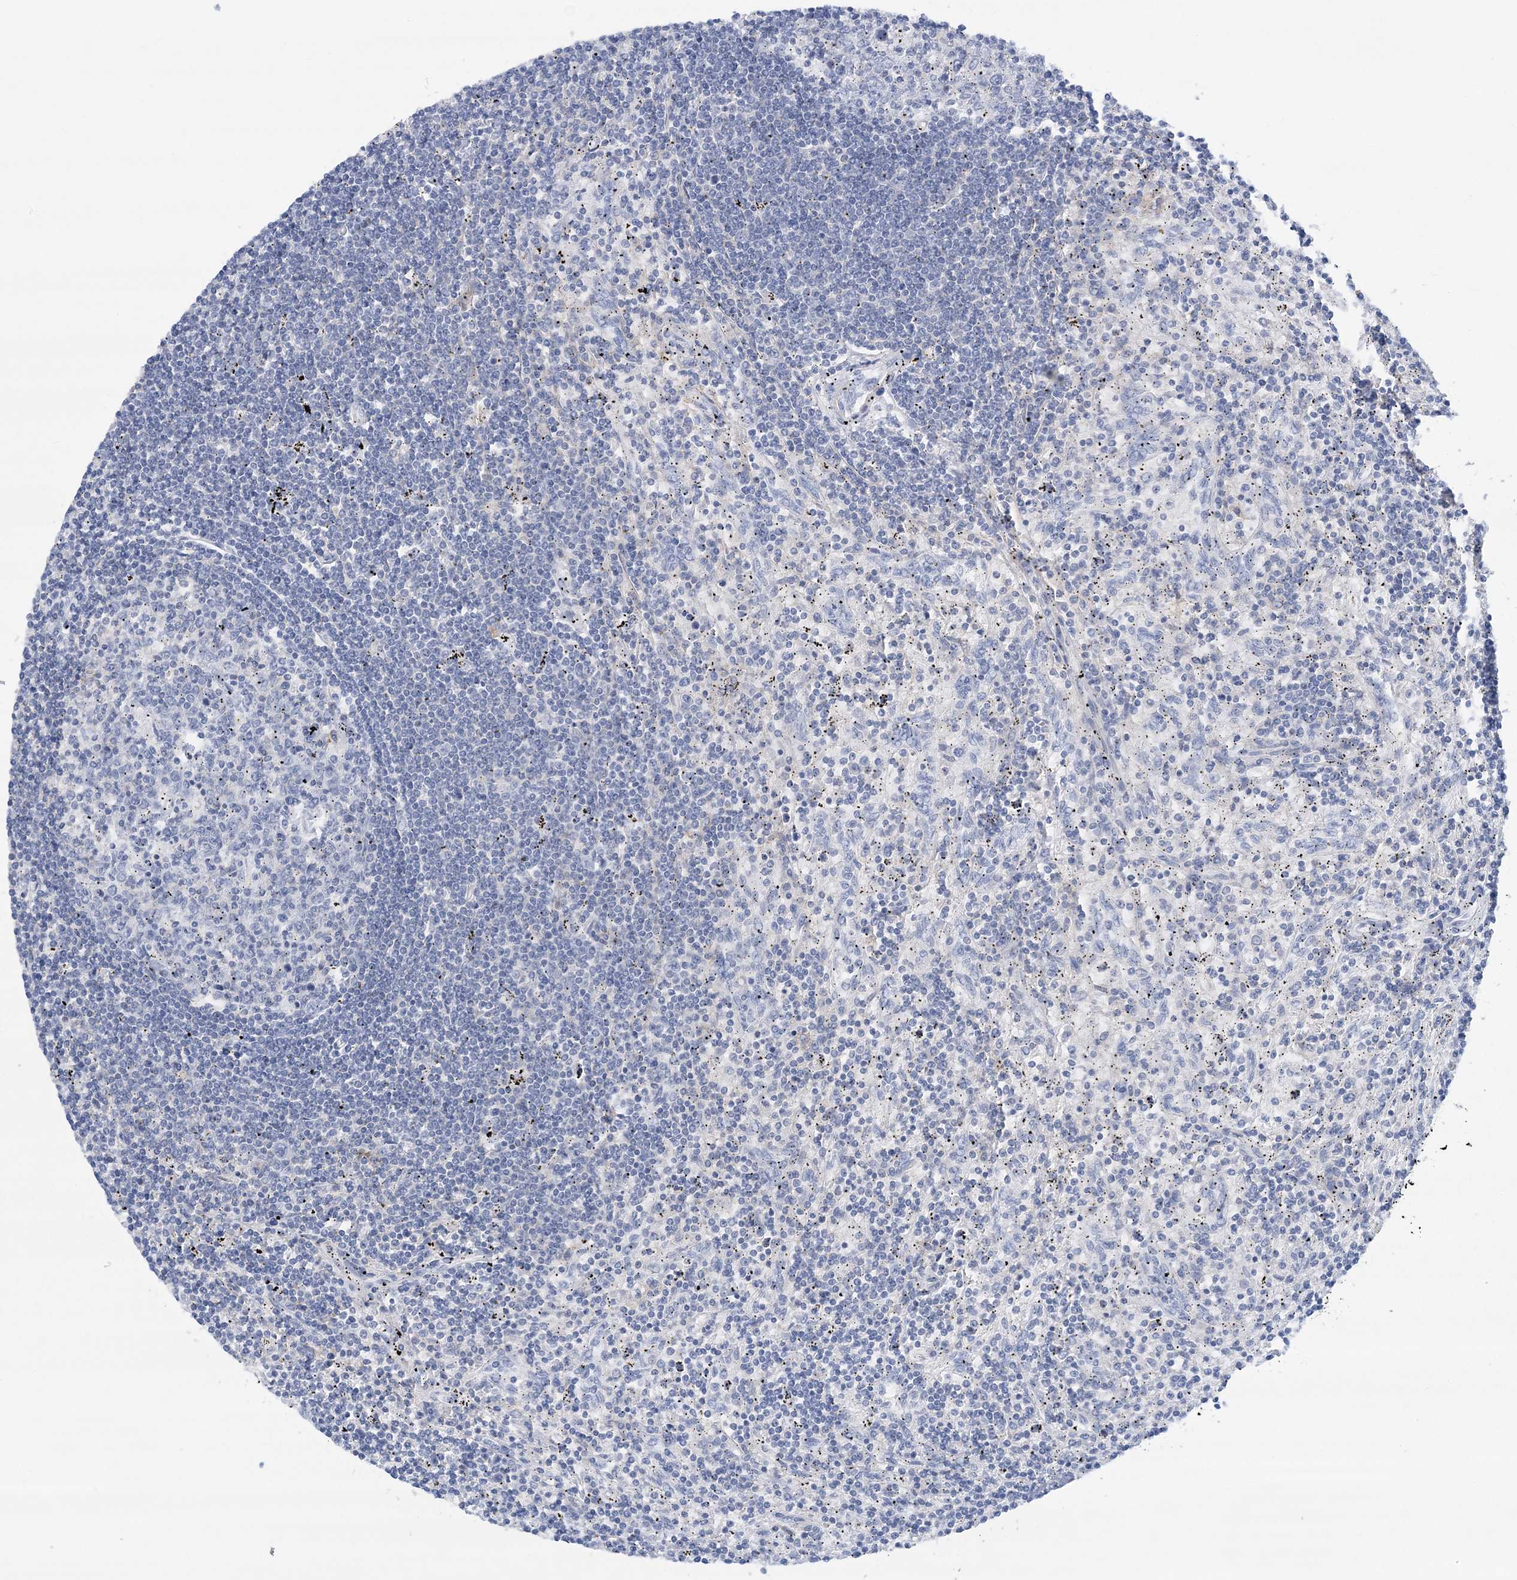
{"staining": {"intensity": "negative", "quantity": "none", "location": "none"}, "tissue": "lymphoma", "cell_type": "Tumor cells", "image_type": "cancer", "snomed": [{"axis": "morphology", "description": "Malignant lymphoma, non-Hodgkin's type, Low grade"}, {"axis": "topography", "description": "Spleen"}], "caption": "Tumor cells show no significant protein expression in low-grade malignant lymphoma, non-Hodgkin's type.", "gene": "C11orf21", "patient": {"sex": "male", "age": 76}}